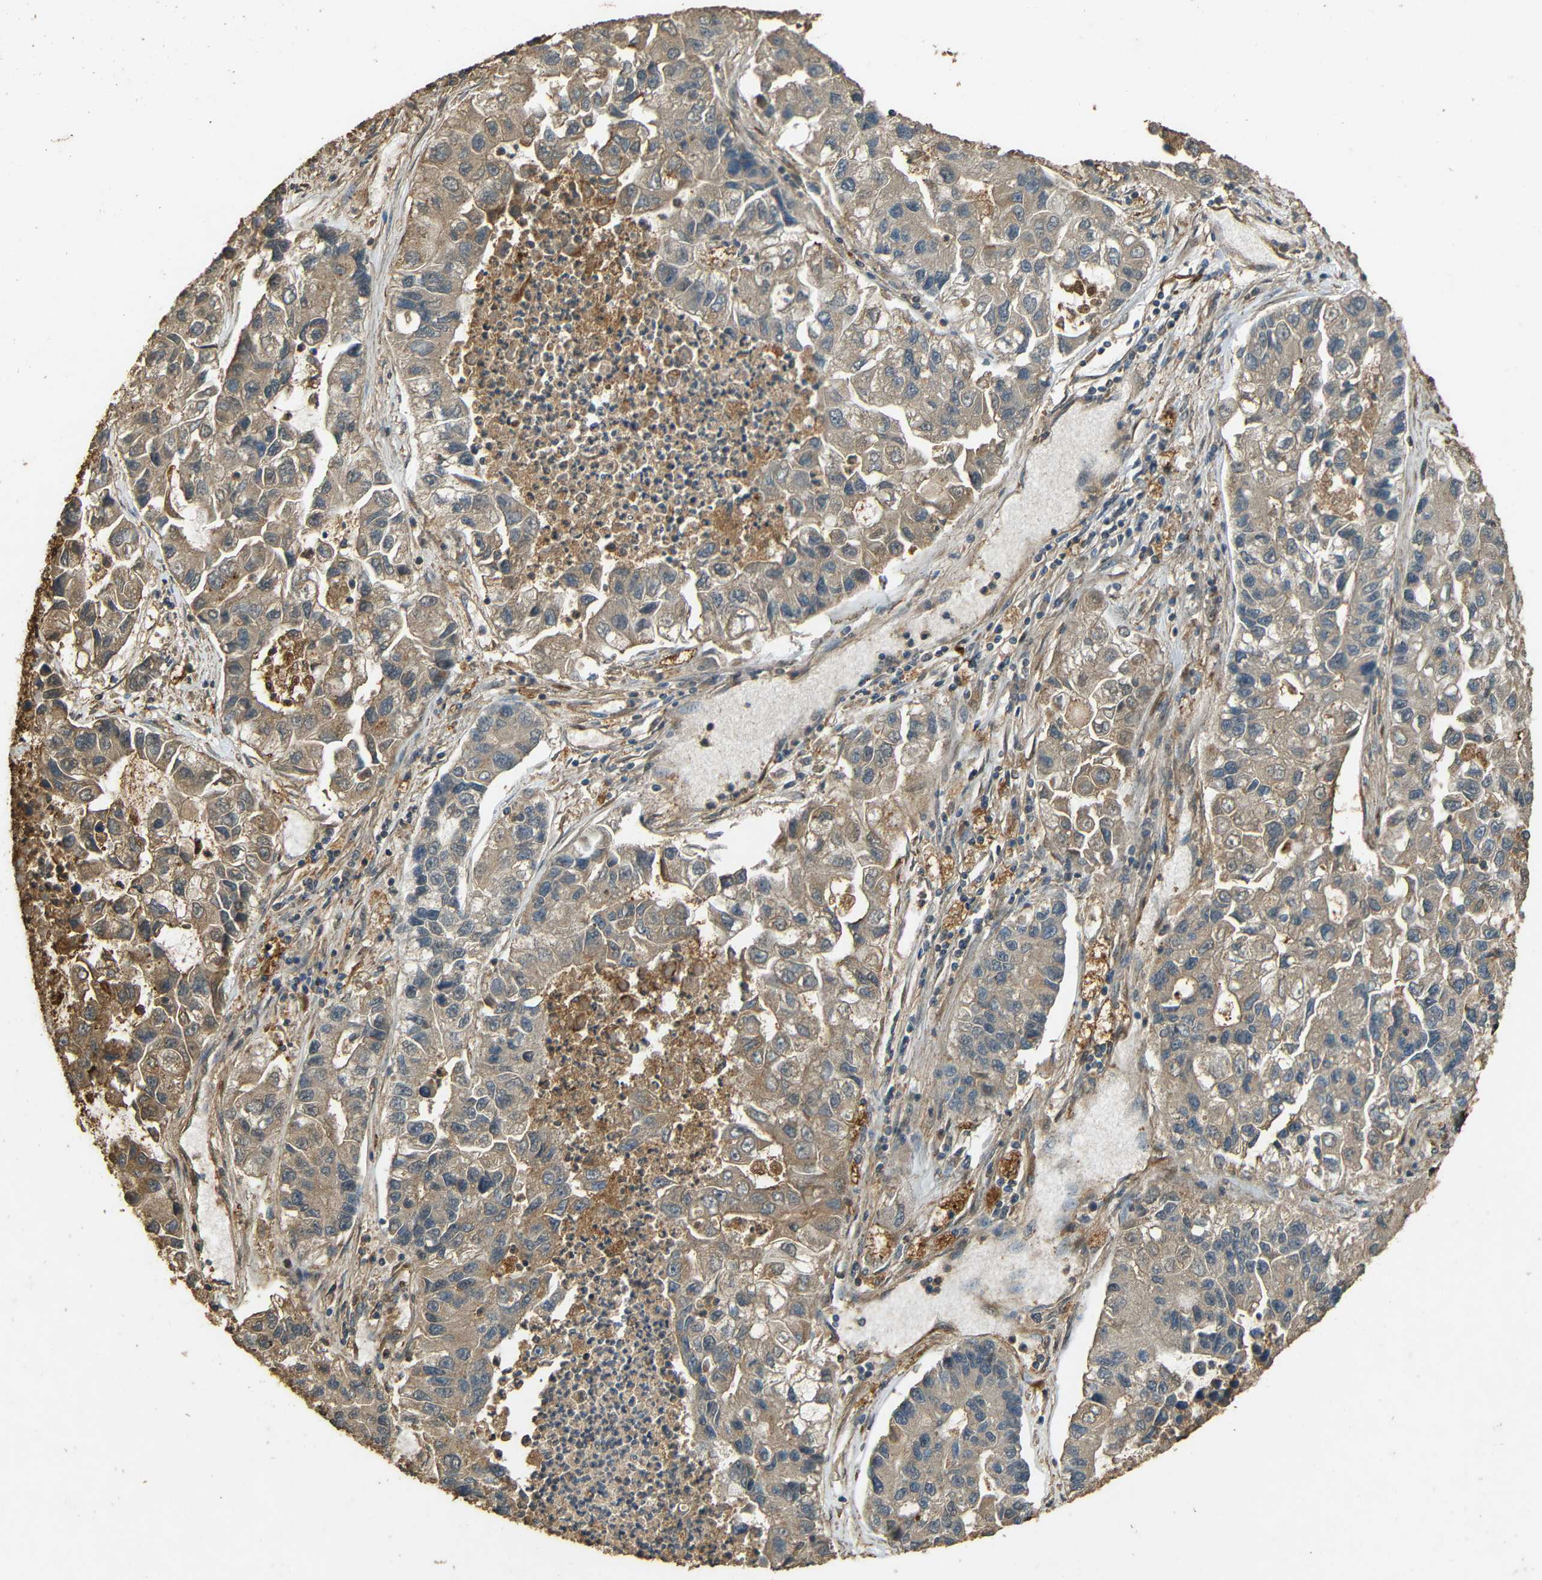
{"staining": {"intensity": "weak", "quantity": ">75%", "location": "cytoplasmic/membranous"}, "tissue": "lung cancer", "cell_type": "Tumor cells", "image_type": "cancer", "snomed": [{"axis": "morphology", "description": "Adenocarcinoma, NOS"}, {"axis": "topography", "description": "Lung"}], "caption": "DAB immunohistochemical staining of adenocarcinoma (lung) exhibits weak cytoplasmic/membranous protein staining in approximately >75% of tumor cells. Using DAB (brown) and hematoxylin (blue) stains, captured at high magnification using brightfield microscopy.", "gene": "PDE5A", "patient": {"sex": "female", "age": 51}}